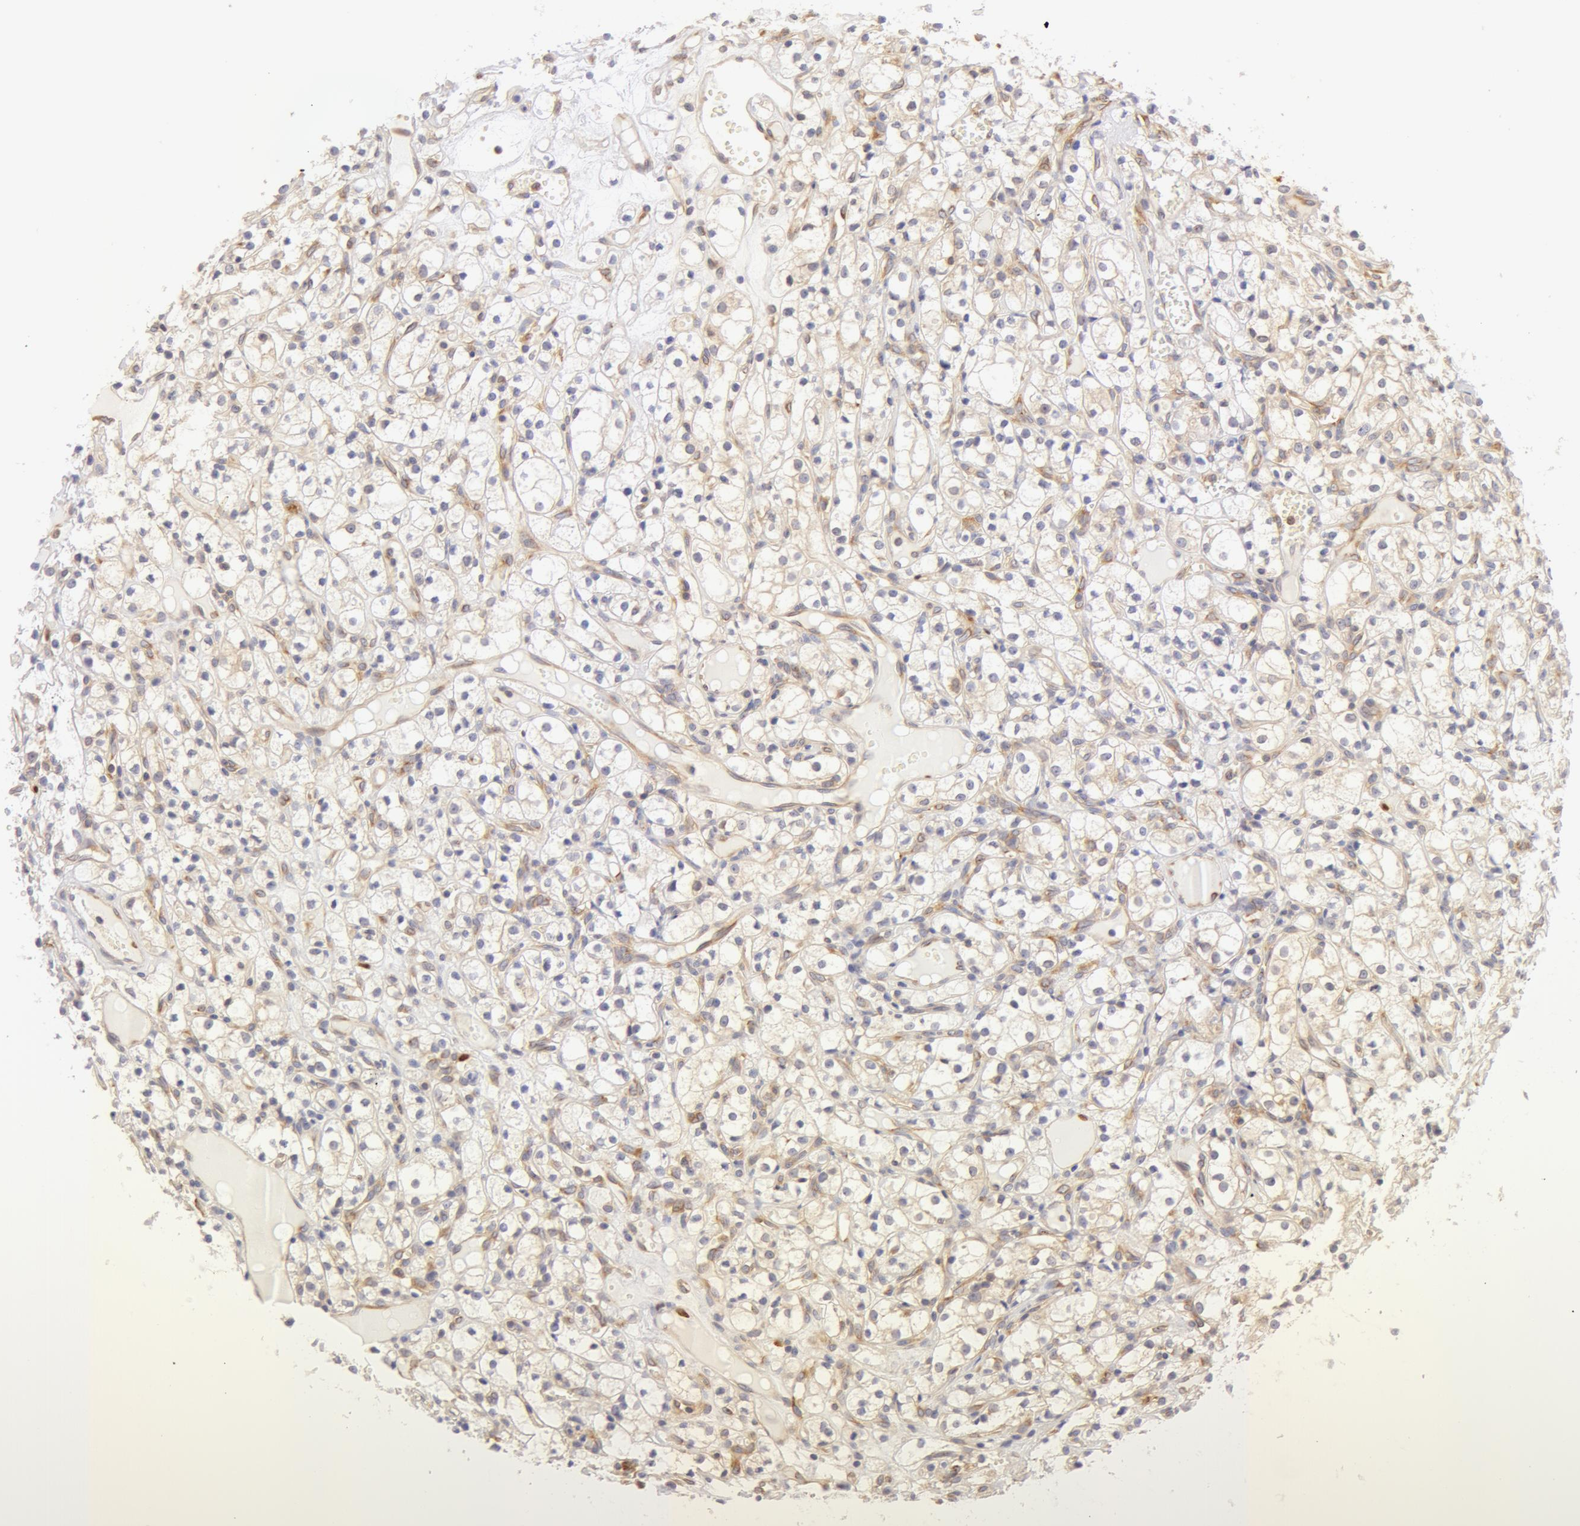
{"staining": {"intensity": "negative", "quantity": "none", "location": "none"}, "tissue": "renal cancer", "cell_type": "Tumor cells", "image_type": "cancer", "snomed": [{"axis": "morphology", "description": "Adenocarcinoma, NOS"}, {"axis": "topography", "description": "Kidney"}], "caption": "DAB (3,3'-diaminobenzidine) immunohistochemical staining of human adenocarcinoma (renal) shows no significant positivity in tumor cells.", "gene": "DDX3Y", "patient": {"sex": "male", "age": 61}}